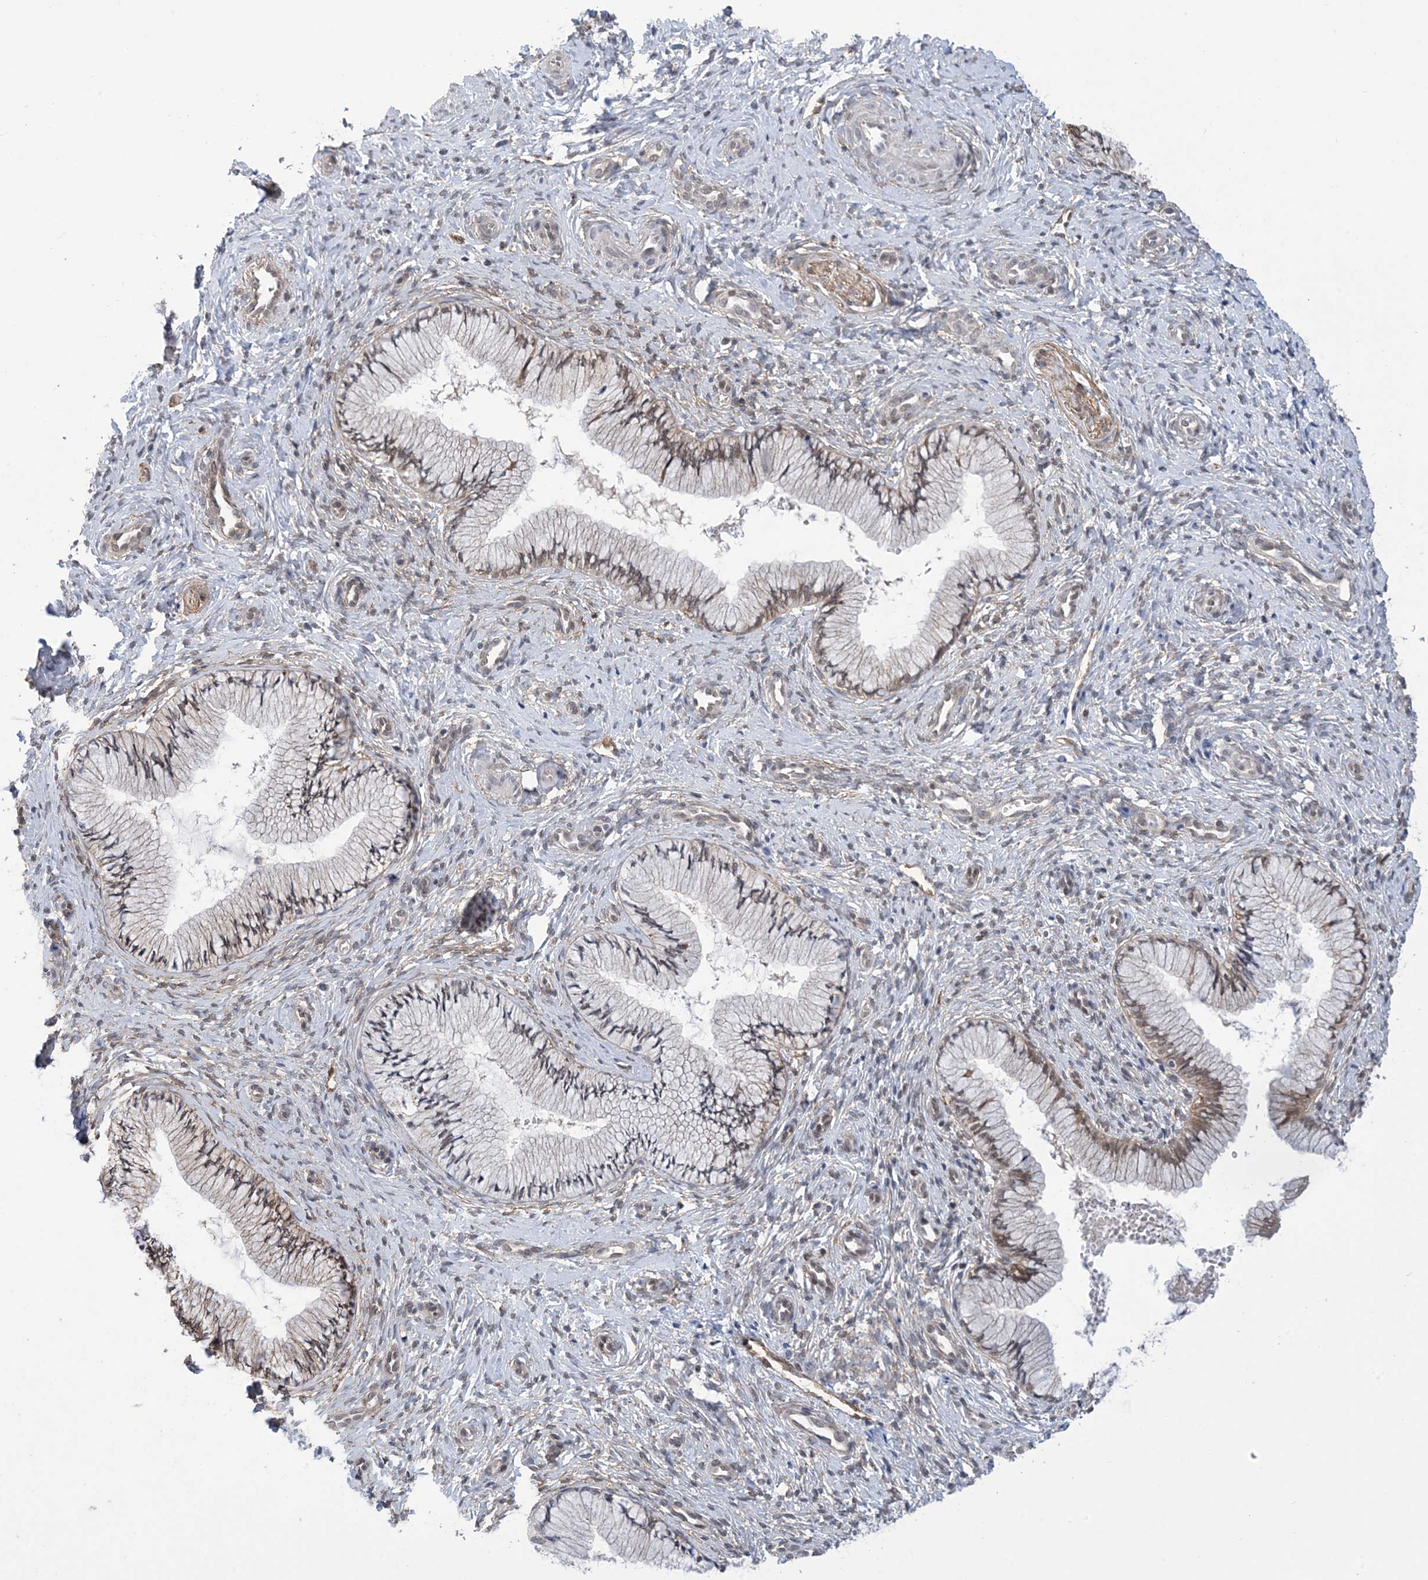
{"staining": {"intensity": "weak", "quantity": "<25%", "location": "cytoplasmic/membranous"}, "tissue": "cervix", "cell_type": "Glandular cells", "image_type": "normal", "snomed": [{"axis": "morphology", "description": "Normal tissue, NOS"}, {"axis": "topography", "description": "Cervix"}], "caption": "Immunohistochemical staining of benign cervix demonstrates no significant positivity in glandular cells.", "gene": "ZNF8", "patient": {"sex": "female", "age": 27}}